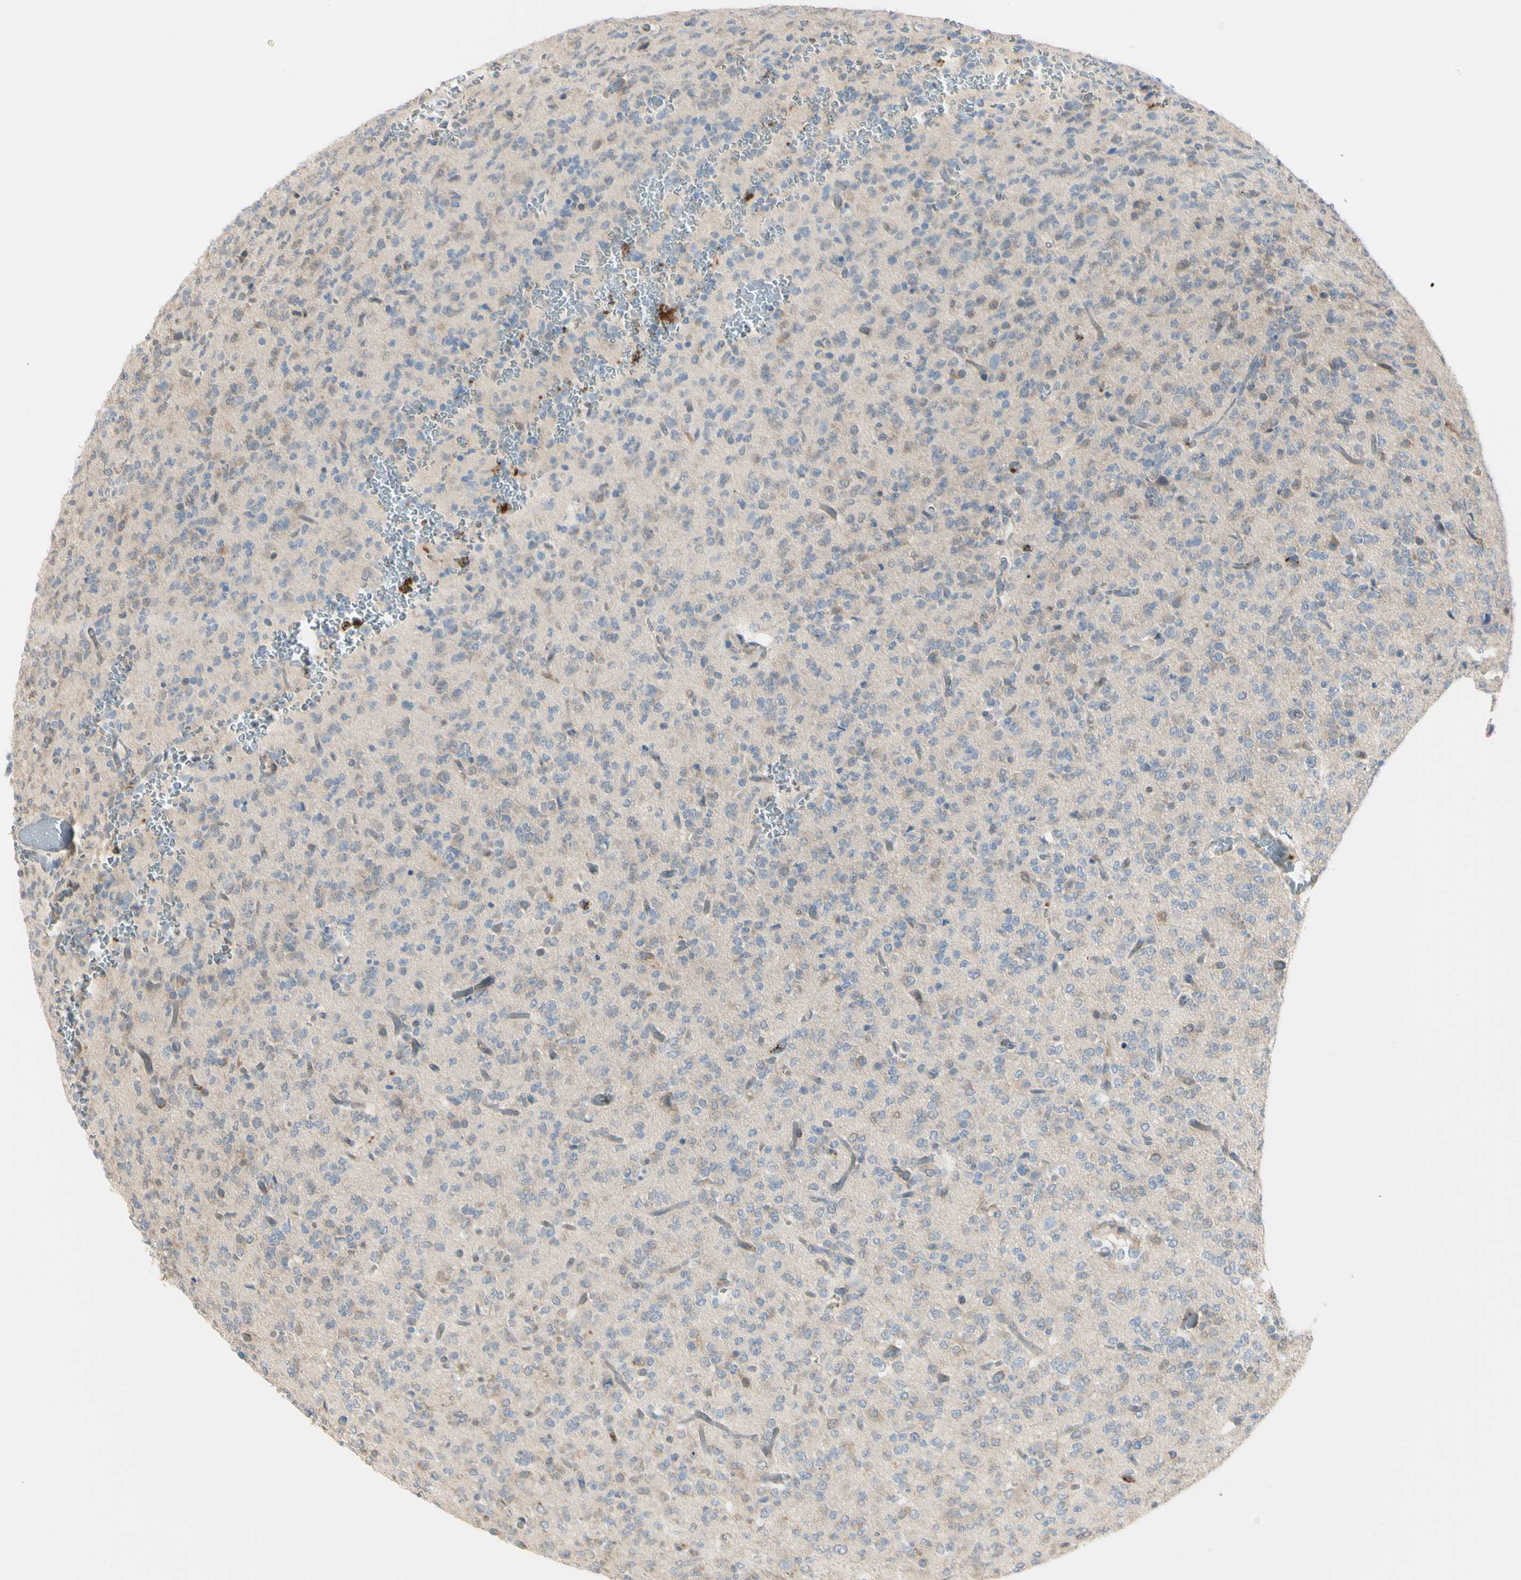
{"staining": {"intensity": "weak", "quantity": "<25%", "location": "cytoplasmic/membranous"}, "tissue": "glioma", "cell_type": "Tumor cells", "image_type": "cancer", "snomed": [{"axis": "morphology", "description": "Glioma, malignant, Low grade"}, {"axis": "topography", "description": "Brain"}], "caption": "Protein analysis of glioma reveals no significant positivity in tumor cells.", "gene": "EIF5A", "patient": {"sex": "male", "age": 38}}